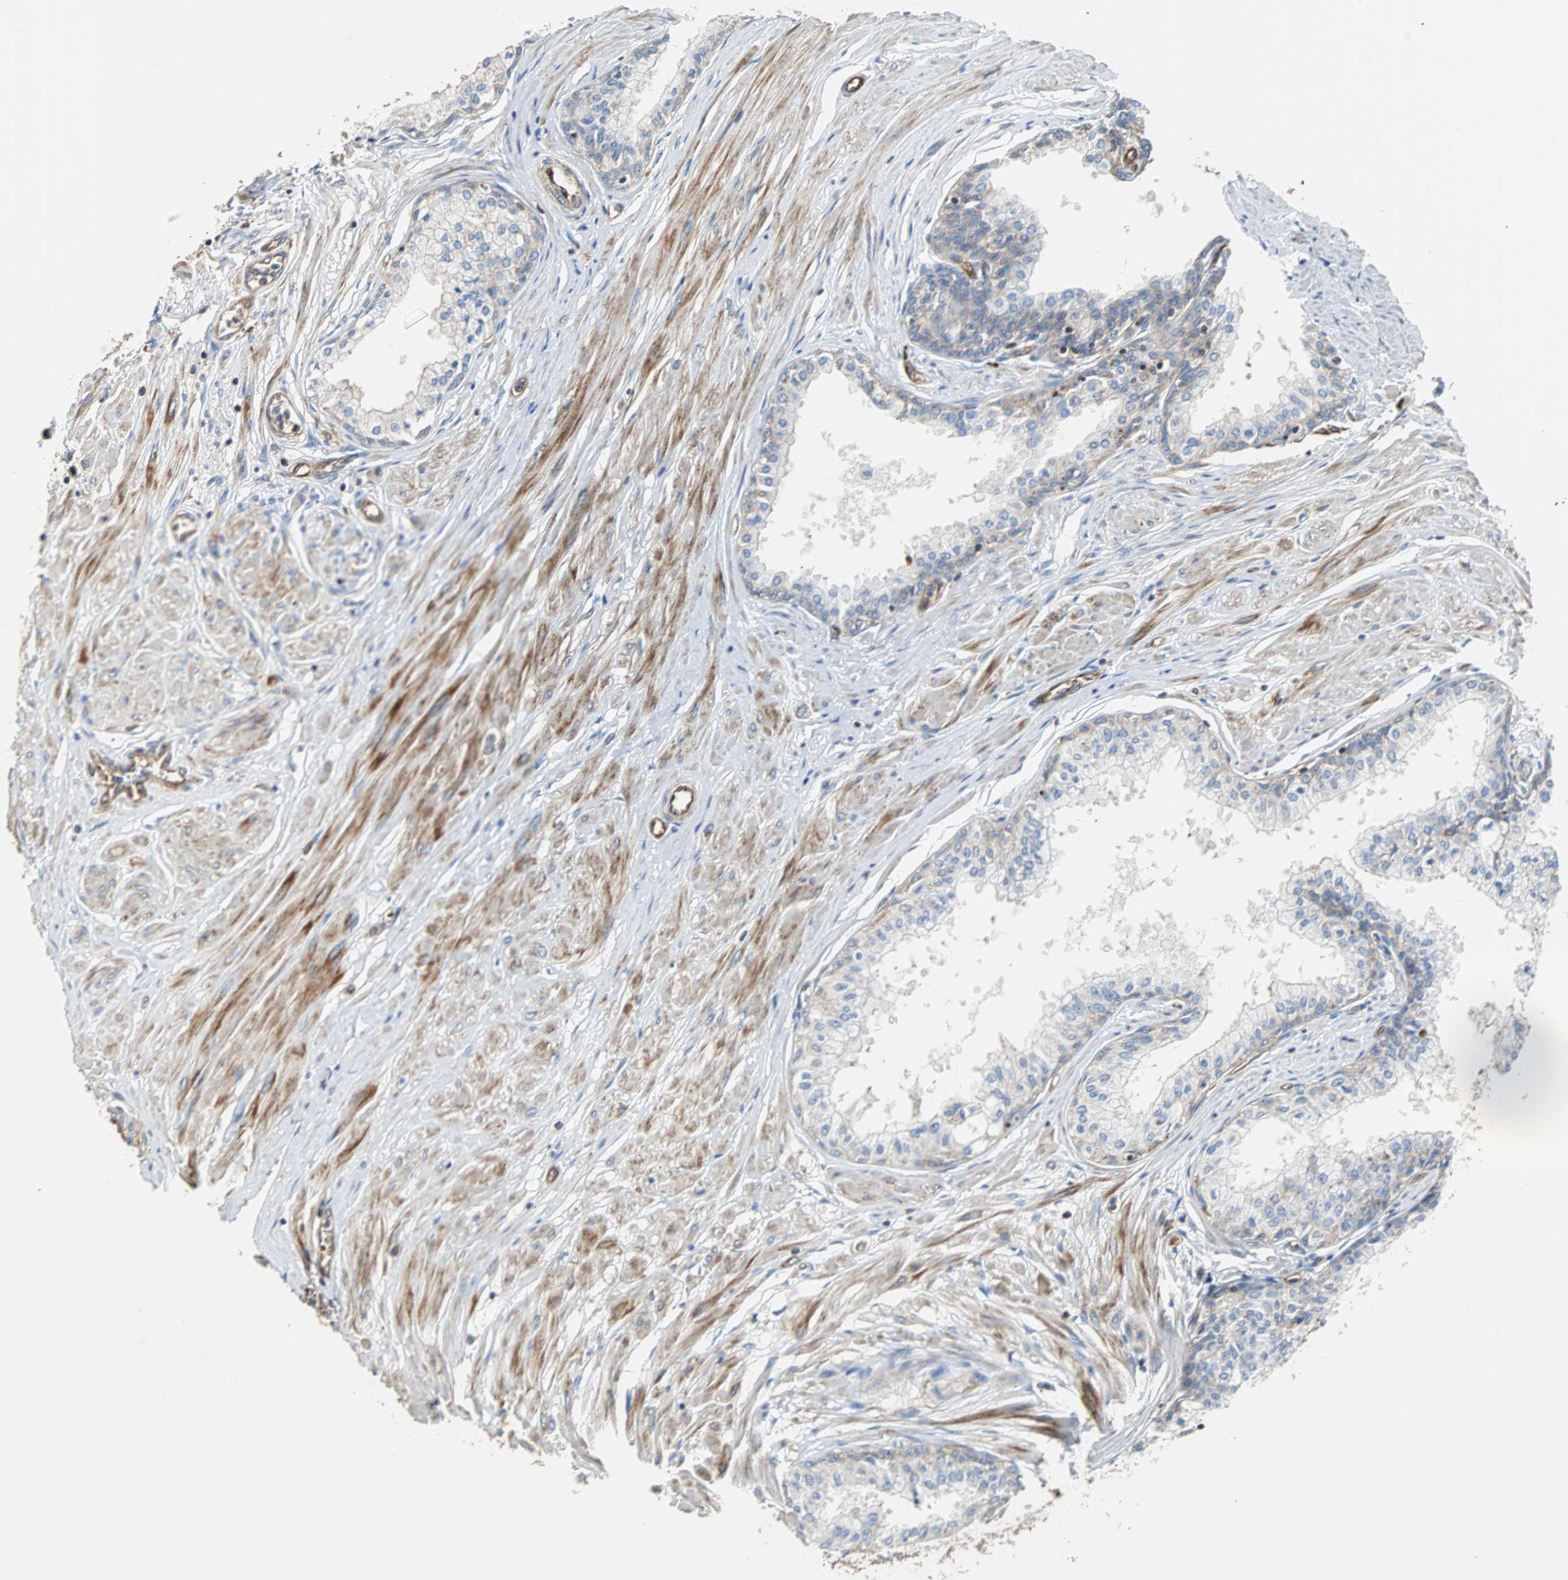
{"staining": {"intensity": "weak", "quantity": "25%-75%", "location": "cytoplasmic/membranous"}, "tissue": "prostate", "cell_type": "Glandular cells", "image_type": "normal", "snomed": [{"axis": "morphology", "description": "Normal tissue, NOS"}, {"axis": "topography", "description": "Prostate"}, {"axis": "topography", "description": "Seminal veicle"}], "caption": "Approximately 25%-75% of glandular cells in benign human prostate reveal weak cytoplasmic/membranous protein expression as visualized by brown immunohistochemical staining.", "gene": "PLCG2", "patient": {"sex": "male", "age": 60}}